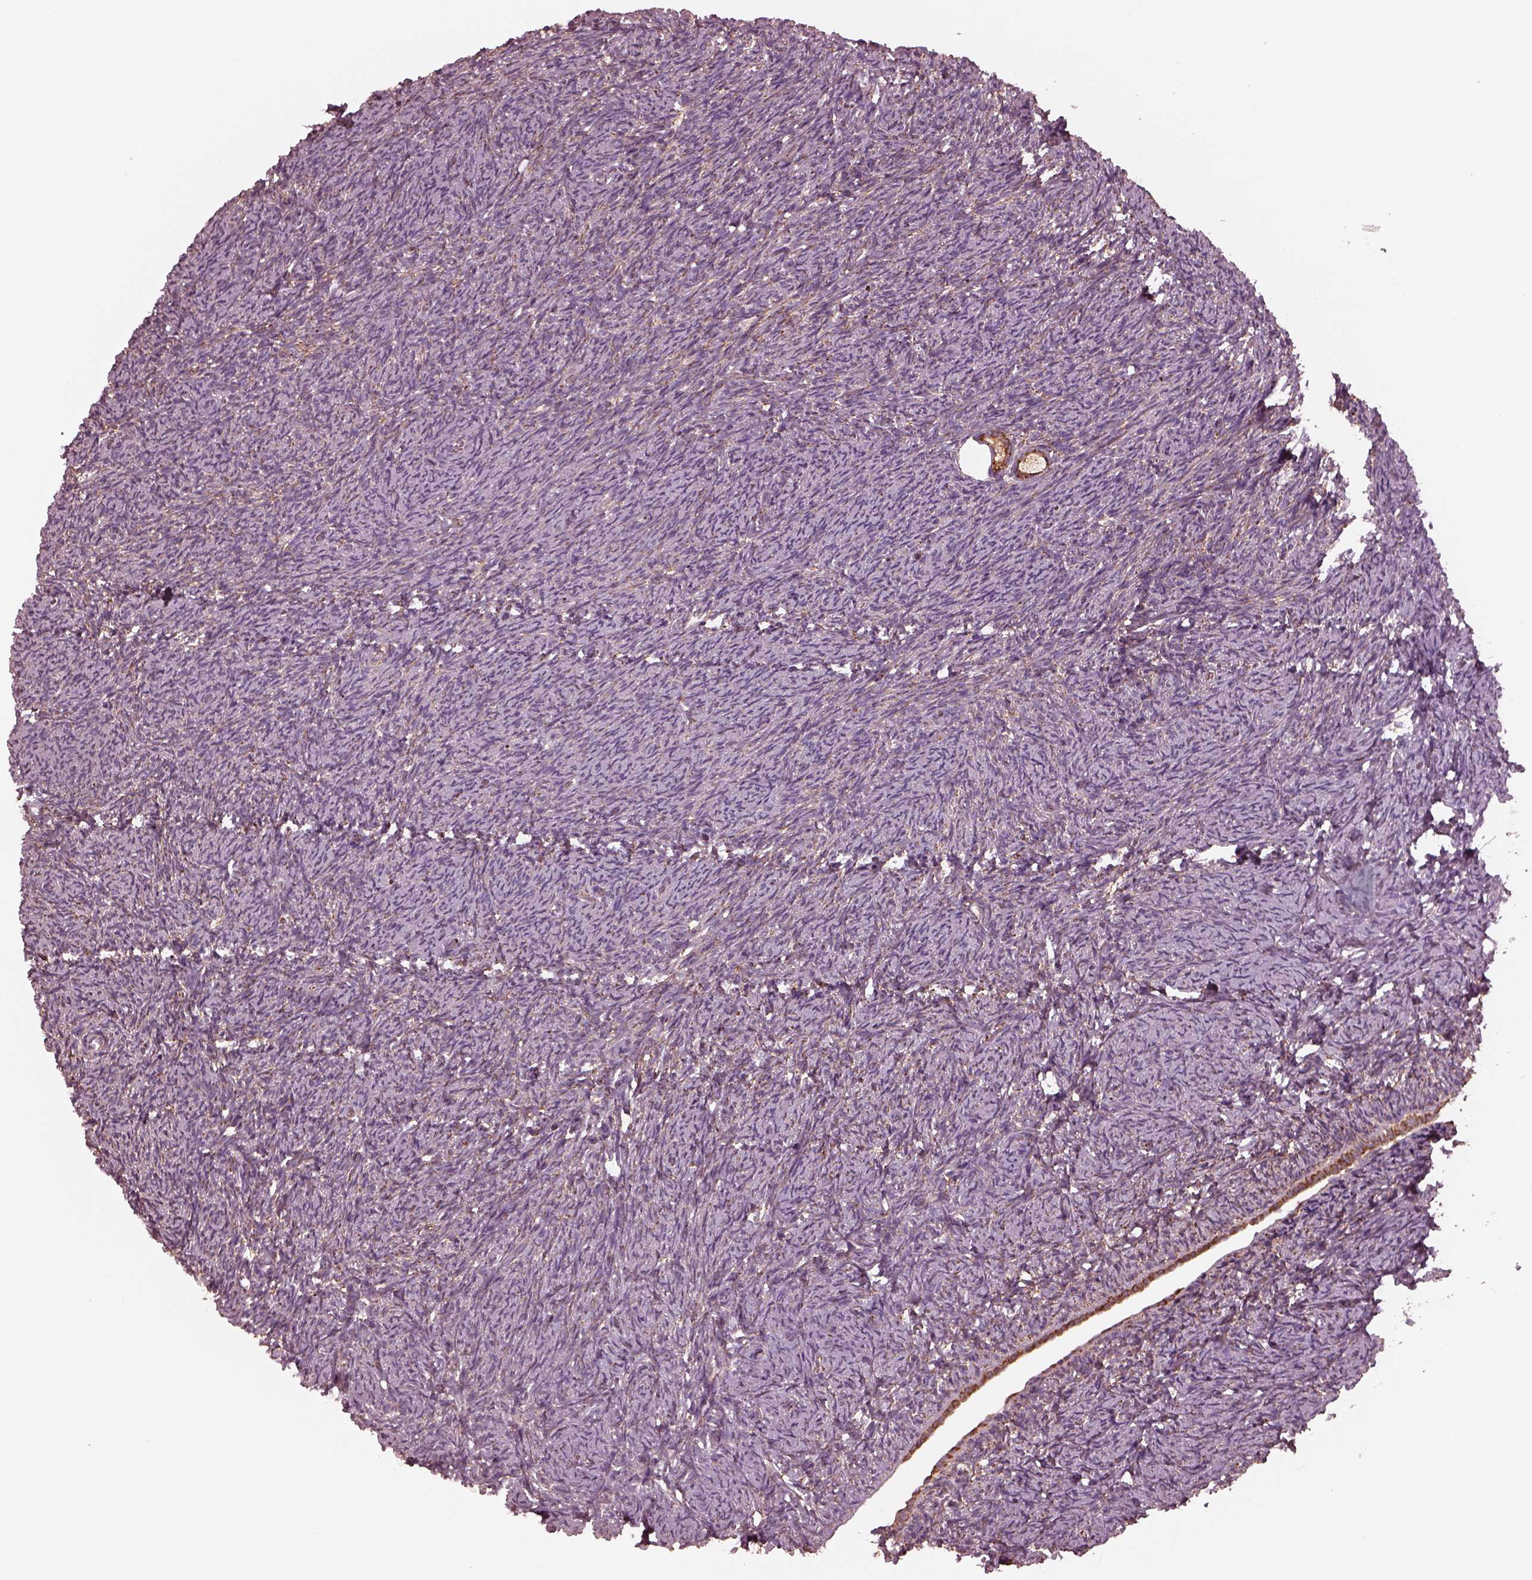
{"staining": {"intensity": "strong", "quantity": ">75%", "location": "cytoplasmic/membranous"}, "tissue": "ovary", "cell_type": "Follicle cells", "image_type": "normal", "snomed": [{"axis": "morphology", "description": "Normal tissue, NOS"}, {"axis": "topography", "description": "Ovary"}], "caption": "Benign ovary reveals strong cytoplasmic/membranous positivity in approximately >75% of follicle cells, visualized by immunohistochemistry.", "gene": "NDUFB10", "patient": {"sex": "female", "age": 39}}